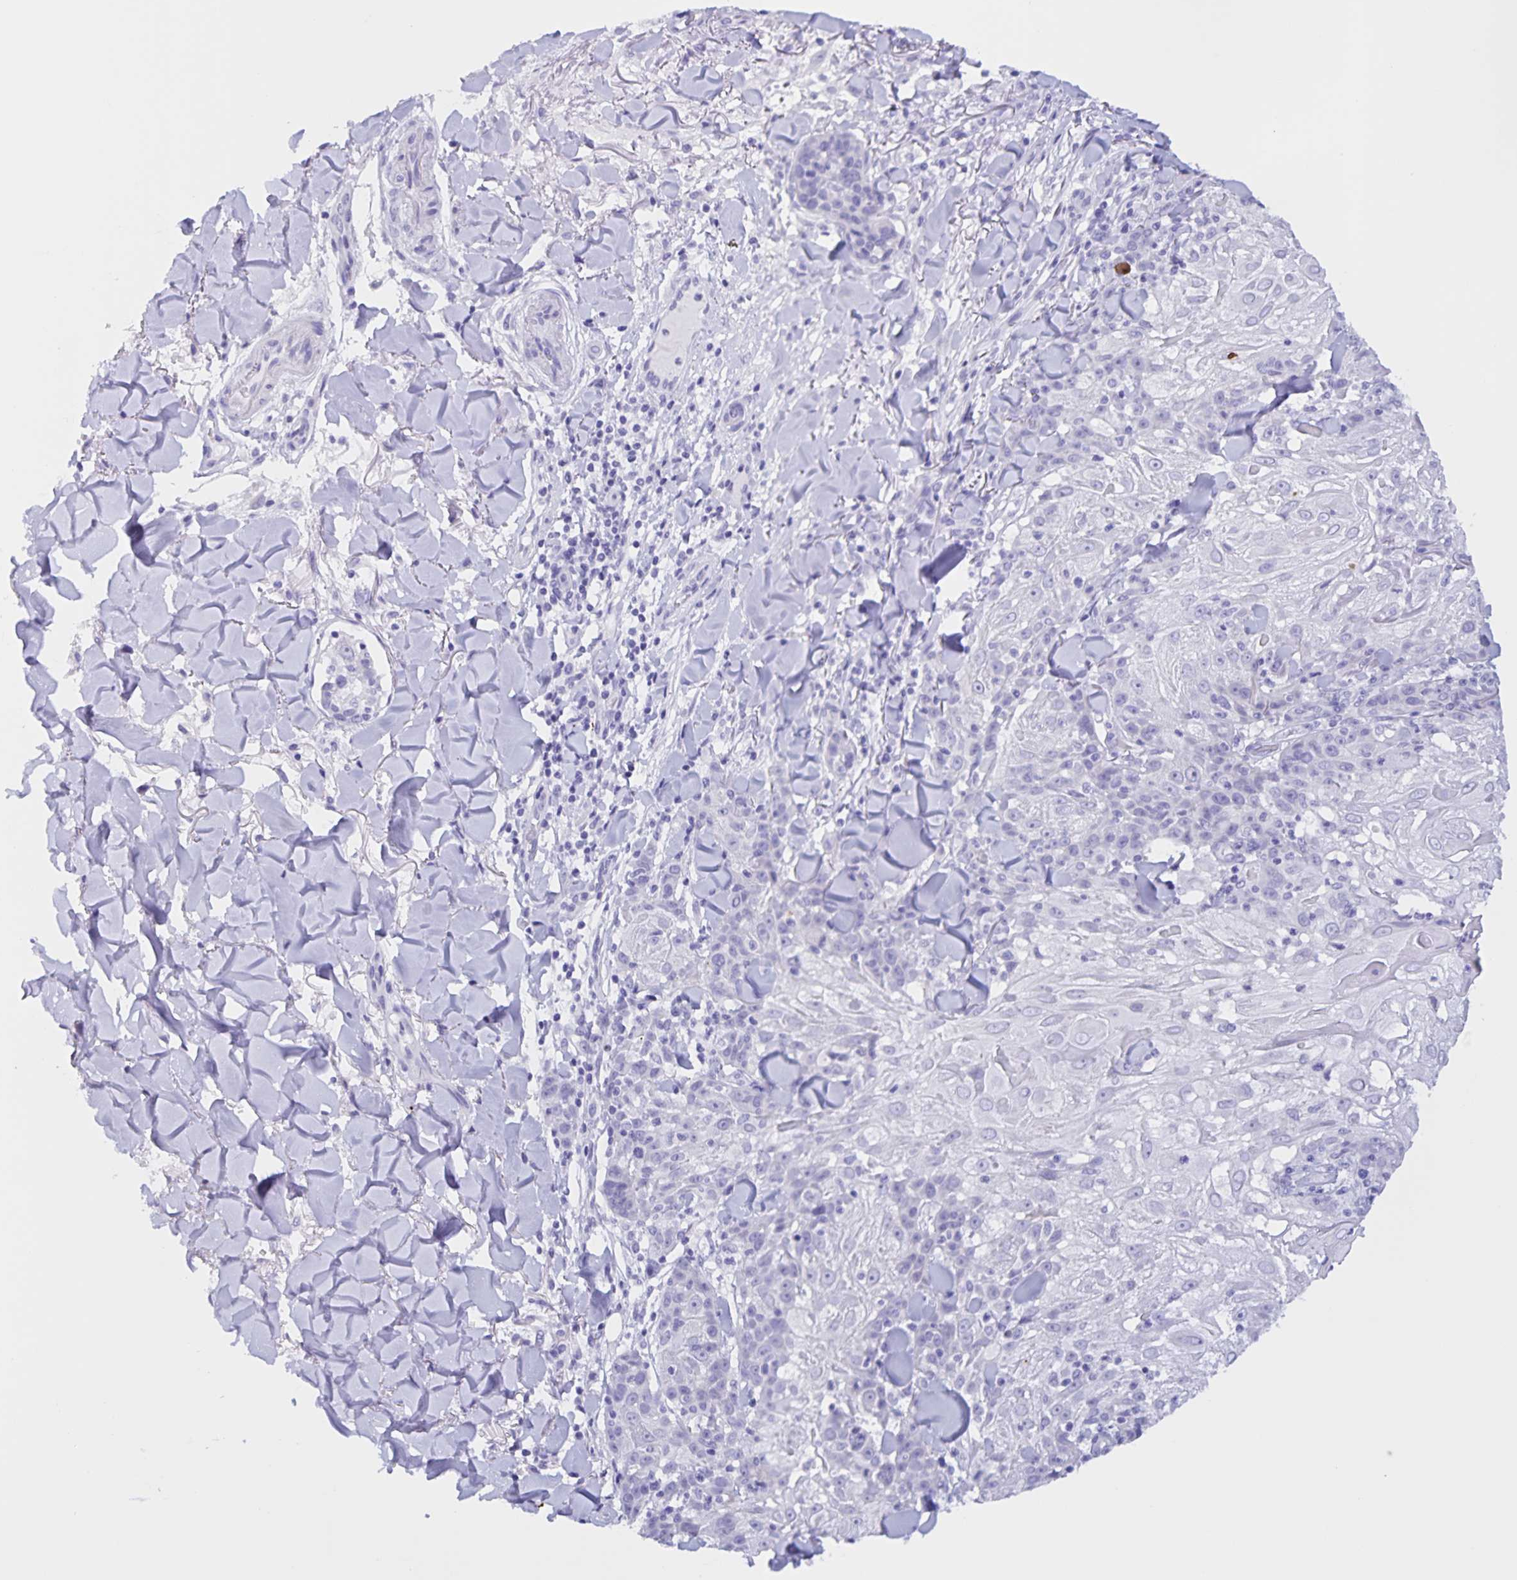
{"staining": {"intensity": "negative", "quantity": "none", "location": "none"}, "tissue": "skin cancer", "cell_type": "Tumor cells", "image_type": "cancer", "snomed": [{"axis": "morphology", "description": "Normal tissue, NOS"}, {"axis": "morphology", "description": "Squamous cell carcinoma, NOS"}, {"axis": "topography", "description": "Skin"}], "caption": "Immunohistochemistry image of skin cancer stained for a protein (brown), which demonstrates no staining in tumor cells.", "gene": "TGIF2LX", "patient": {"sex": "female", "age": 83}}